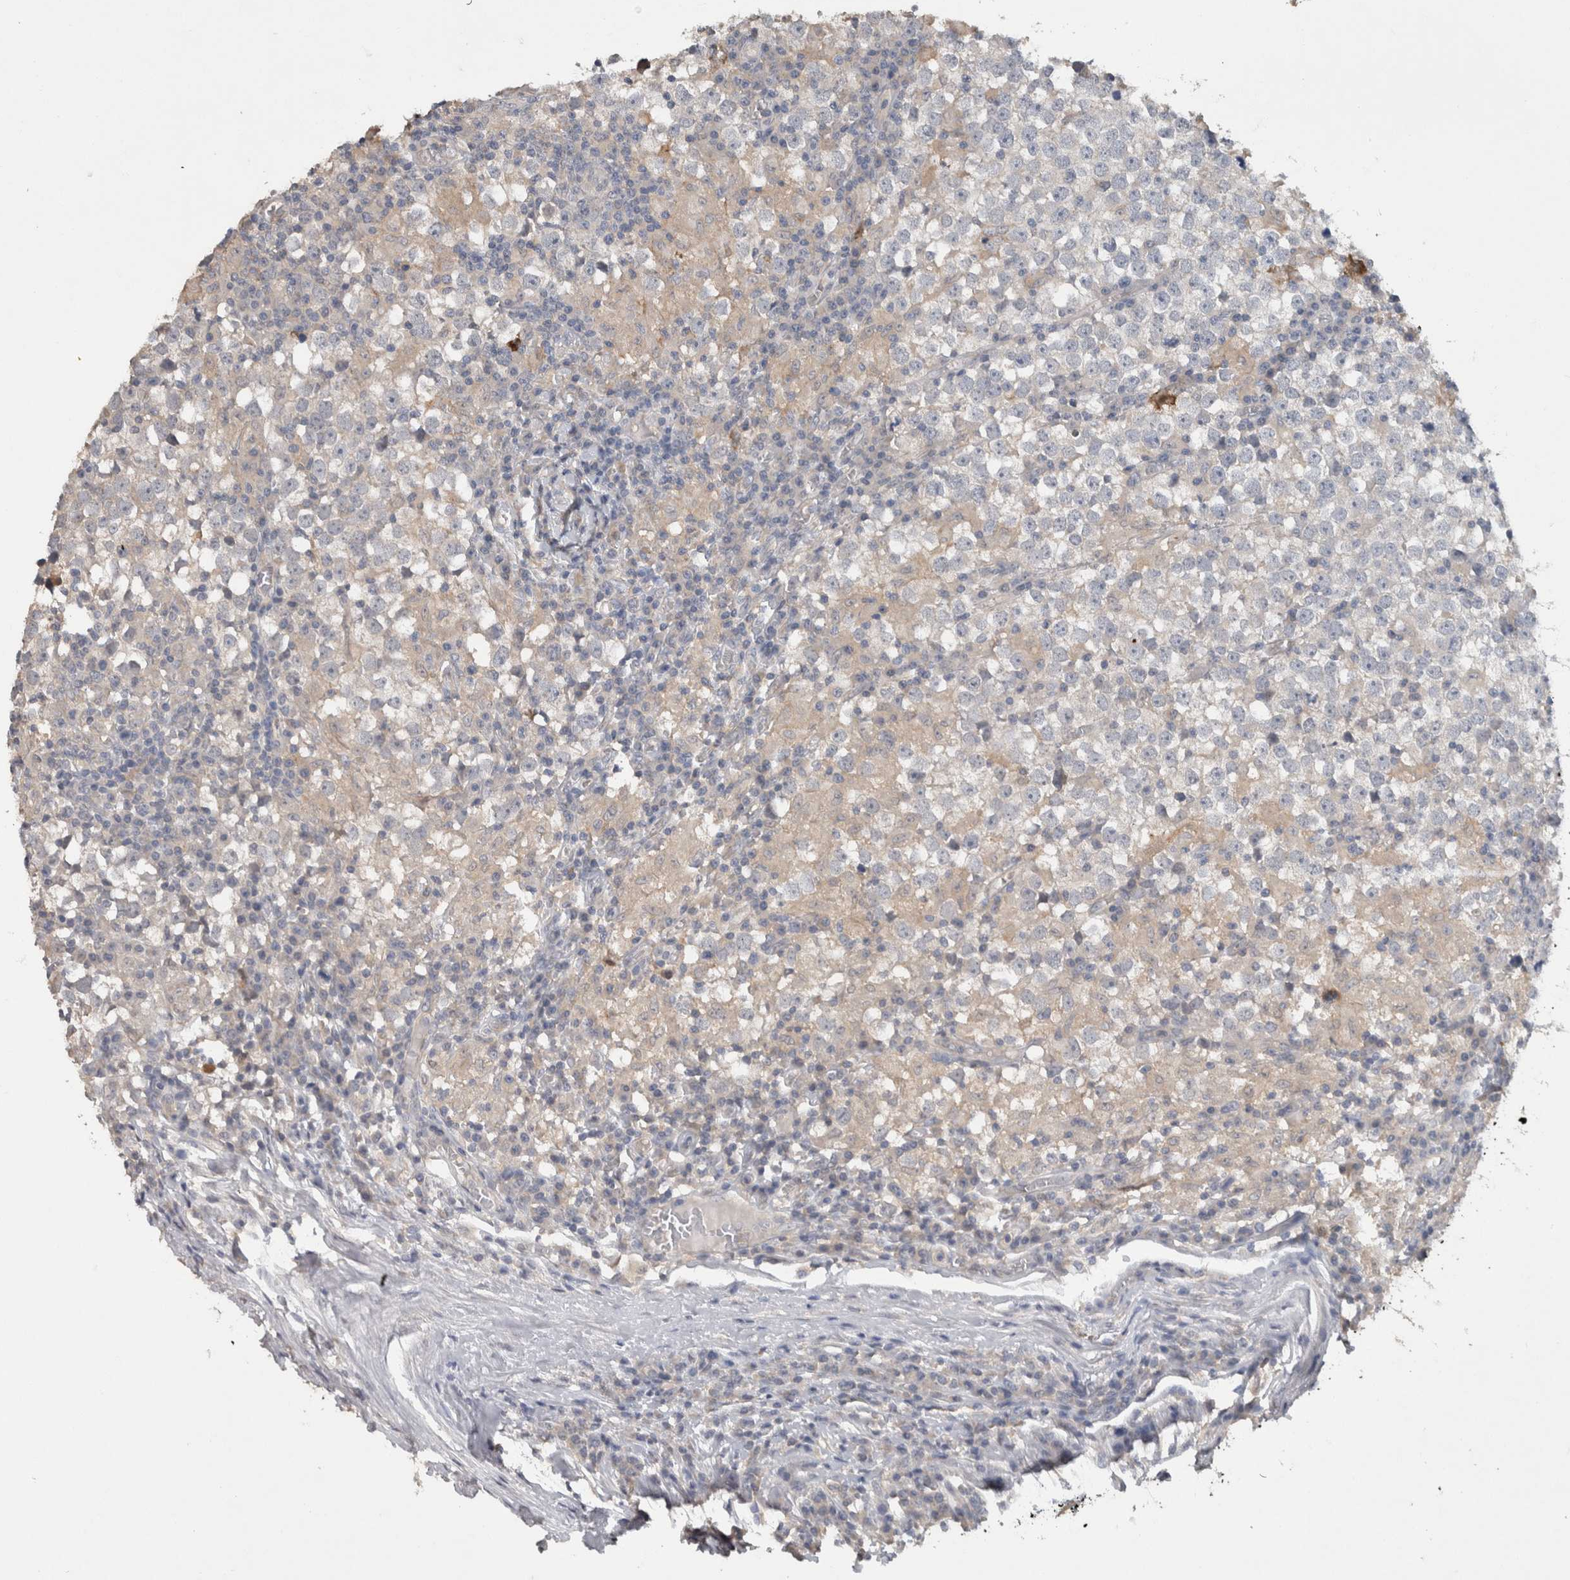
{"staining": {"intensity": "negative", "quantity": "none", "location": "none"}, "tissue": "testis cancer", "cell_type": "Tumor cells", "image_type": "cancer", "snomed": [{"axis": "morphology", "description": "Seminoma, NOS"}, {"axis": "topography", "description": "Testis"}], "caption": "Immunohistochemical staining of human testis seminoma shows no significant positivity in tumor cells.", "gene": "HEXD", "patient": {"sex": "male", "age": 65}}